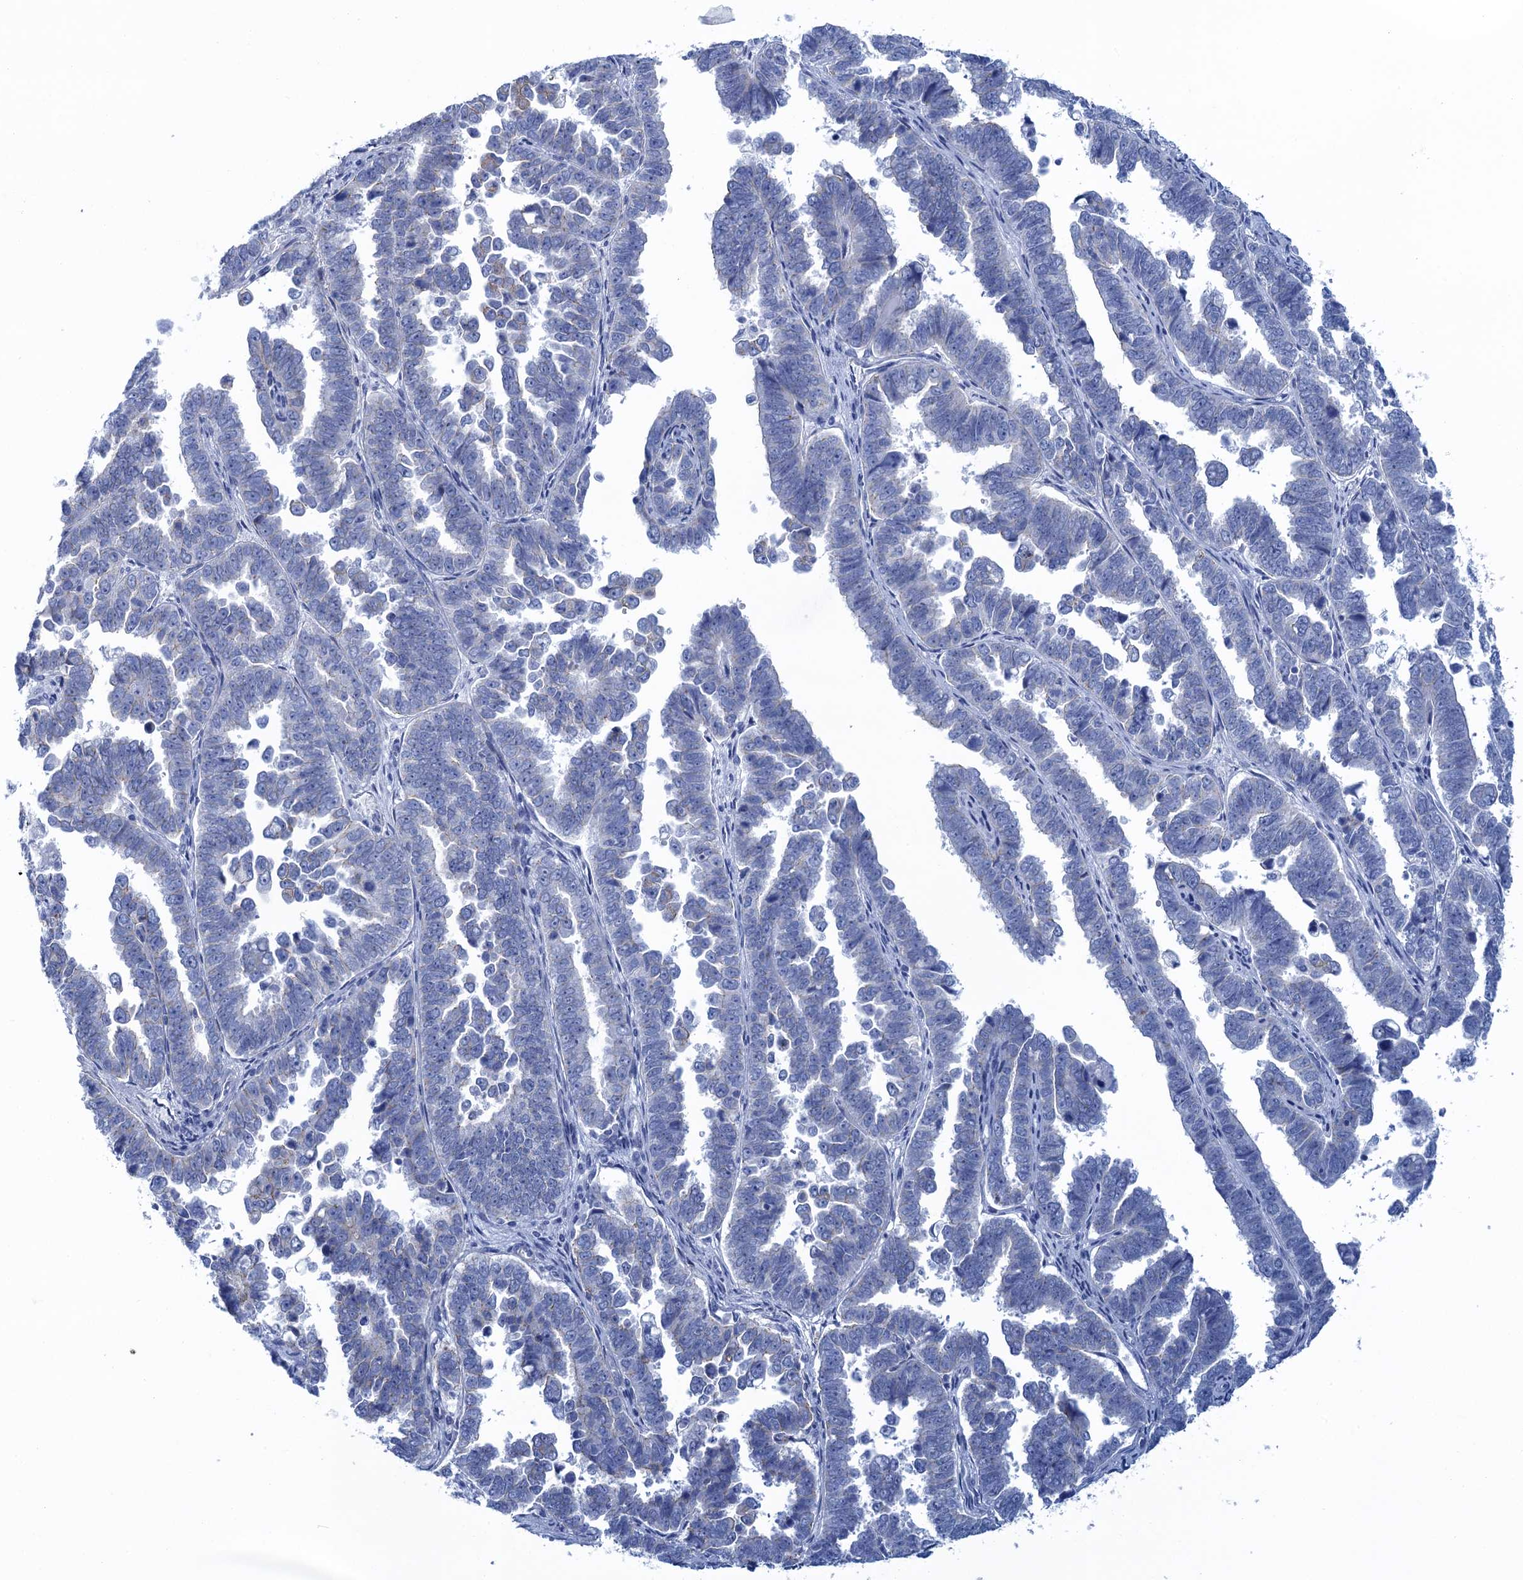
{"staining": {"intensity": "negative", "quantity": "none", "location": "none"}, "tissue": "endometrial cancer", "cell_type": "Tumor cells", "image_type": "cancer", "snomed": [{"axis": "morphology", "description": "Adenocarcinoma, NOS"}, {"axis": "topography", "description": "Endometrium"}], "caption": "This is a image of IHC staining of endometrial cancer (adenocarcinoma), which shows no expression in tumor cells.", "gene": "CALML5", "patient": {"sex": "female", "age": 75}}